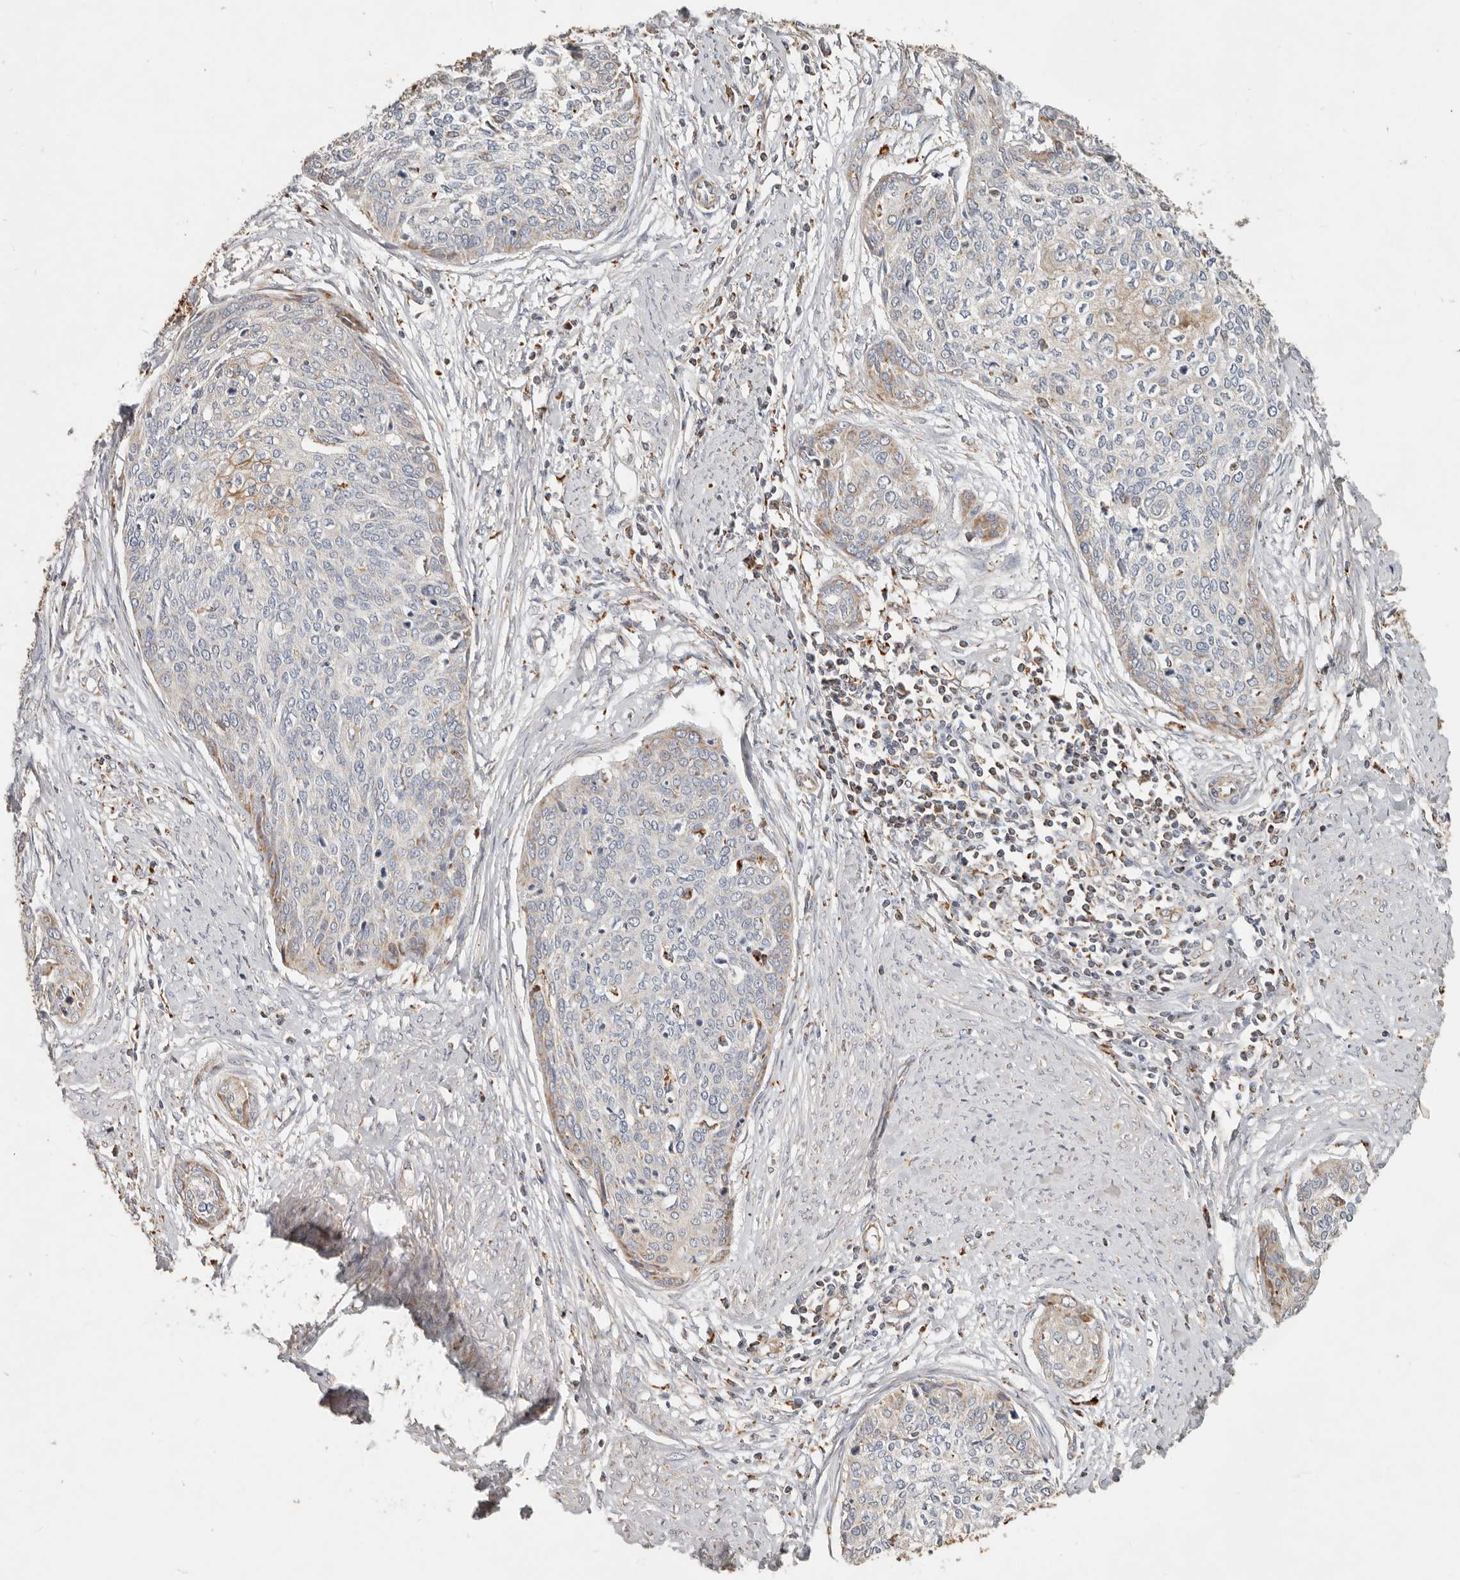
{"staining": {"intensity": "moderate", "quantity": "<25%", "location": "cytoplasmic/membranous"}, "tissue": "cervical cancer", "cell_type": "Tumor cells", "image_type": "cancer", "snomed": [{"axis": "morphology", "description": "Squamous cell carcinoma, NOS"}, {"axis": "topography", "description": "Cervix"}], "caption": "The immunohistochemical stain highlights moderate cytoplasmic/membranous staining in tumor cells of cervical cancer tissue.", "gene": "ARHGEF10L", "patient": {"sex": "female", "age": 37}}